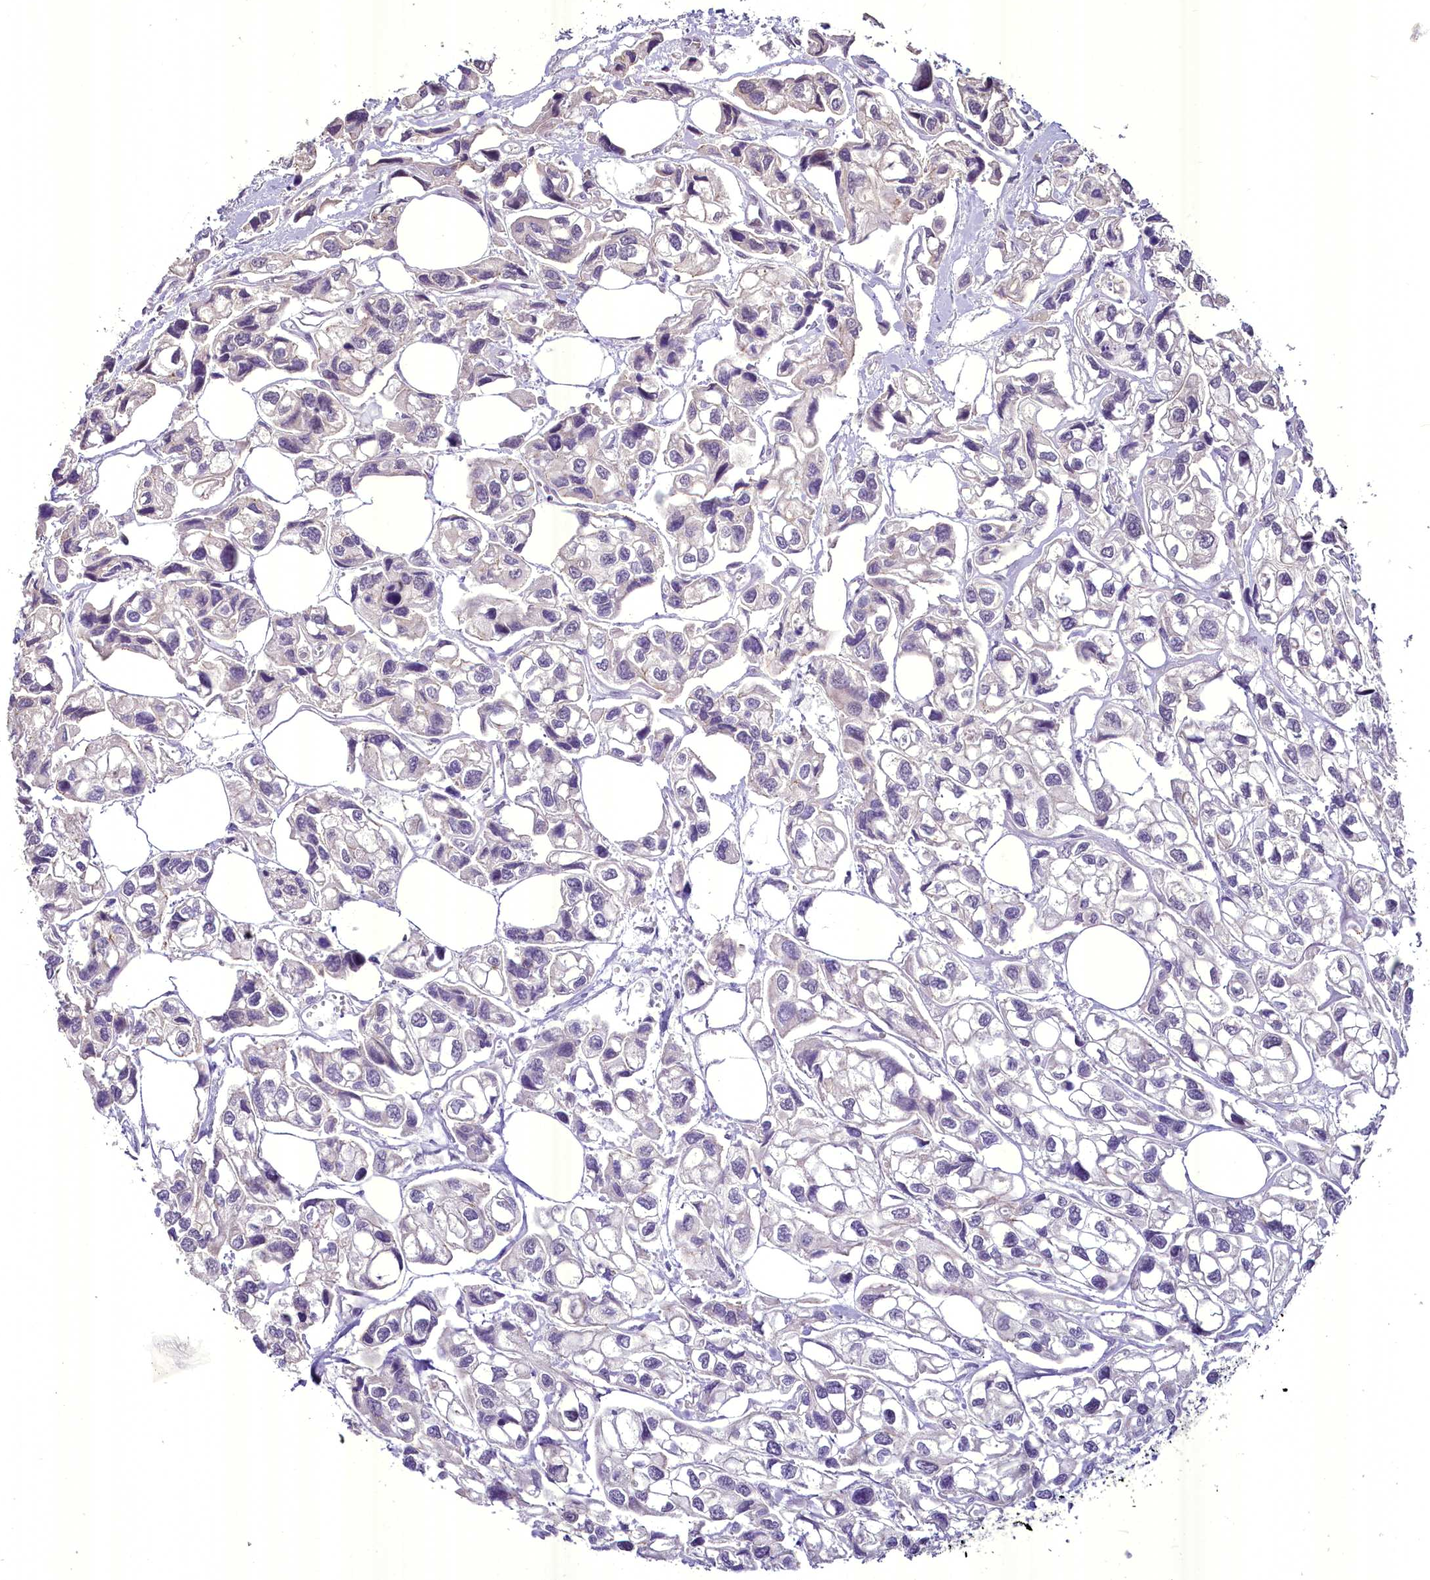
{"staining": {"intensity": "negative", "quantity": "none", "location": "none"}, "tissue": "urothelial cancer", "cell_type": "Tumor cells", "image_type": "cancer", "snomed": [{"axis": "morphology", "description": "Urothelial carcinoma, High grade"}, {"axis": "topography", "description": "Urinary bladder"}], "caption": "Immunohistochemistry of urothelial cancer demonstrates no staining in tumor cells.", "gene": "BANK1", "patient": {"sex": "male", "age": 67}}